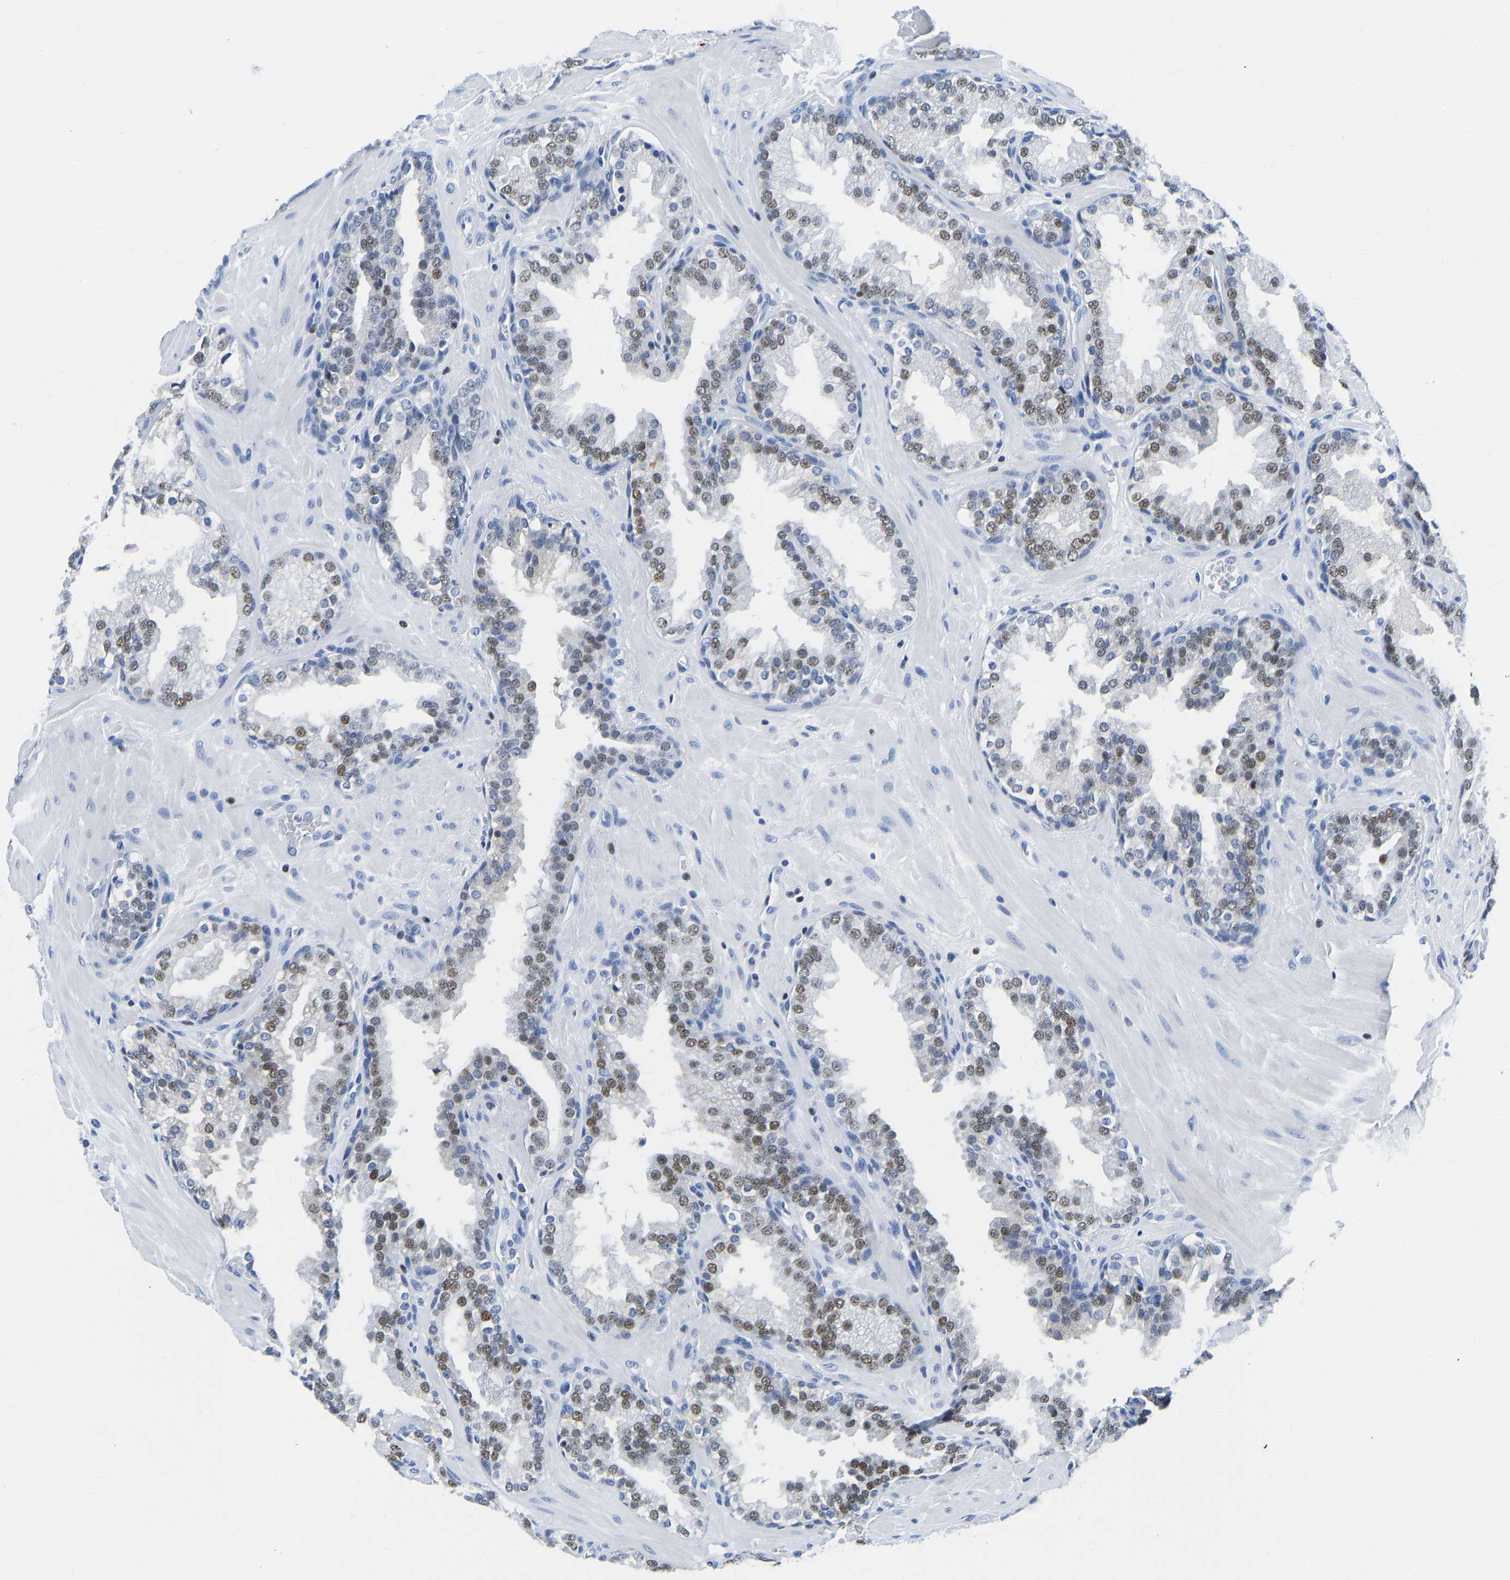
{"staining": {"intensity": "moderate", "quantity": "25%-75%", "location": "nuclear"}, "tissue": "prostate", "cell_type": "Glandular cells", "image_type": "normal", "snomed": [{"axis": "morphology", "description": "Normal tissue, NOS"}, {"axis": "topography", "description": "Prostate"}], "caption": "Immunohistochemistry (IHC) photomicrograph of benign prostate stained for a protein (brown), which shows medium levels of moderate nuclear staining in approximately 25%-75% of glandular cells.", "gene": "TCF7", "patient": {"sex": "male", "age": 51}}